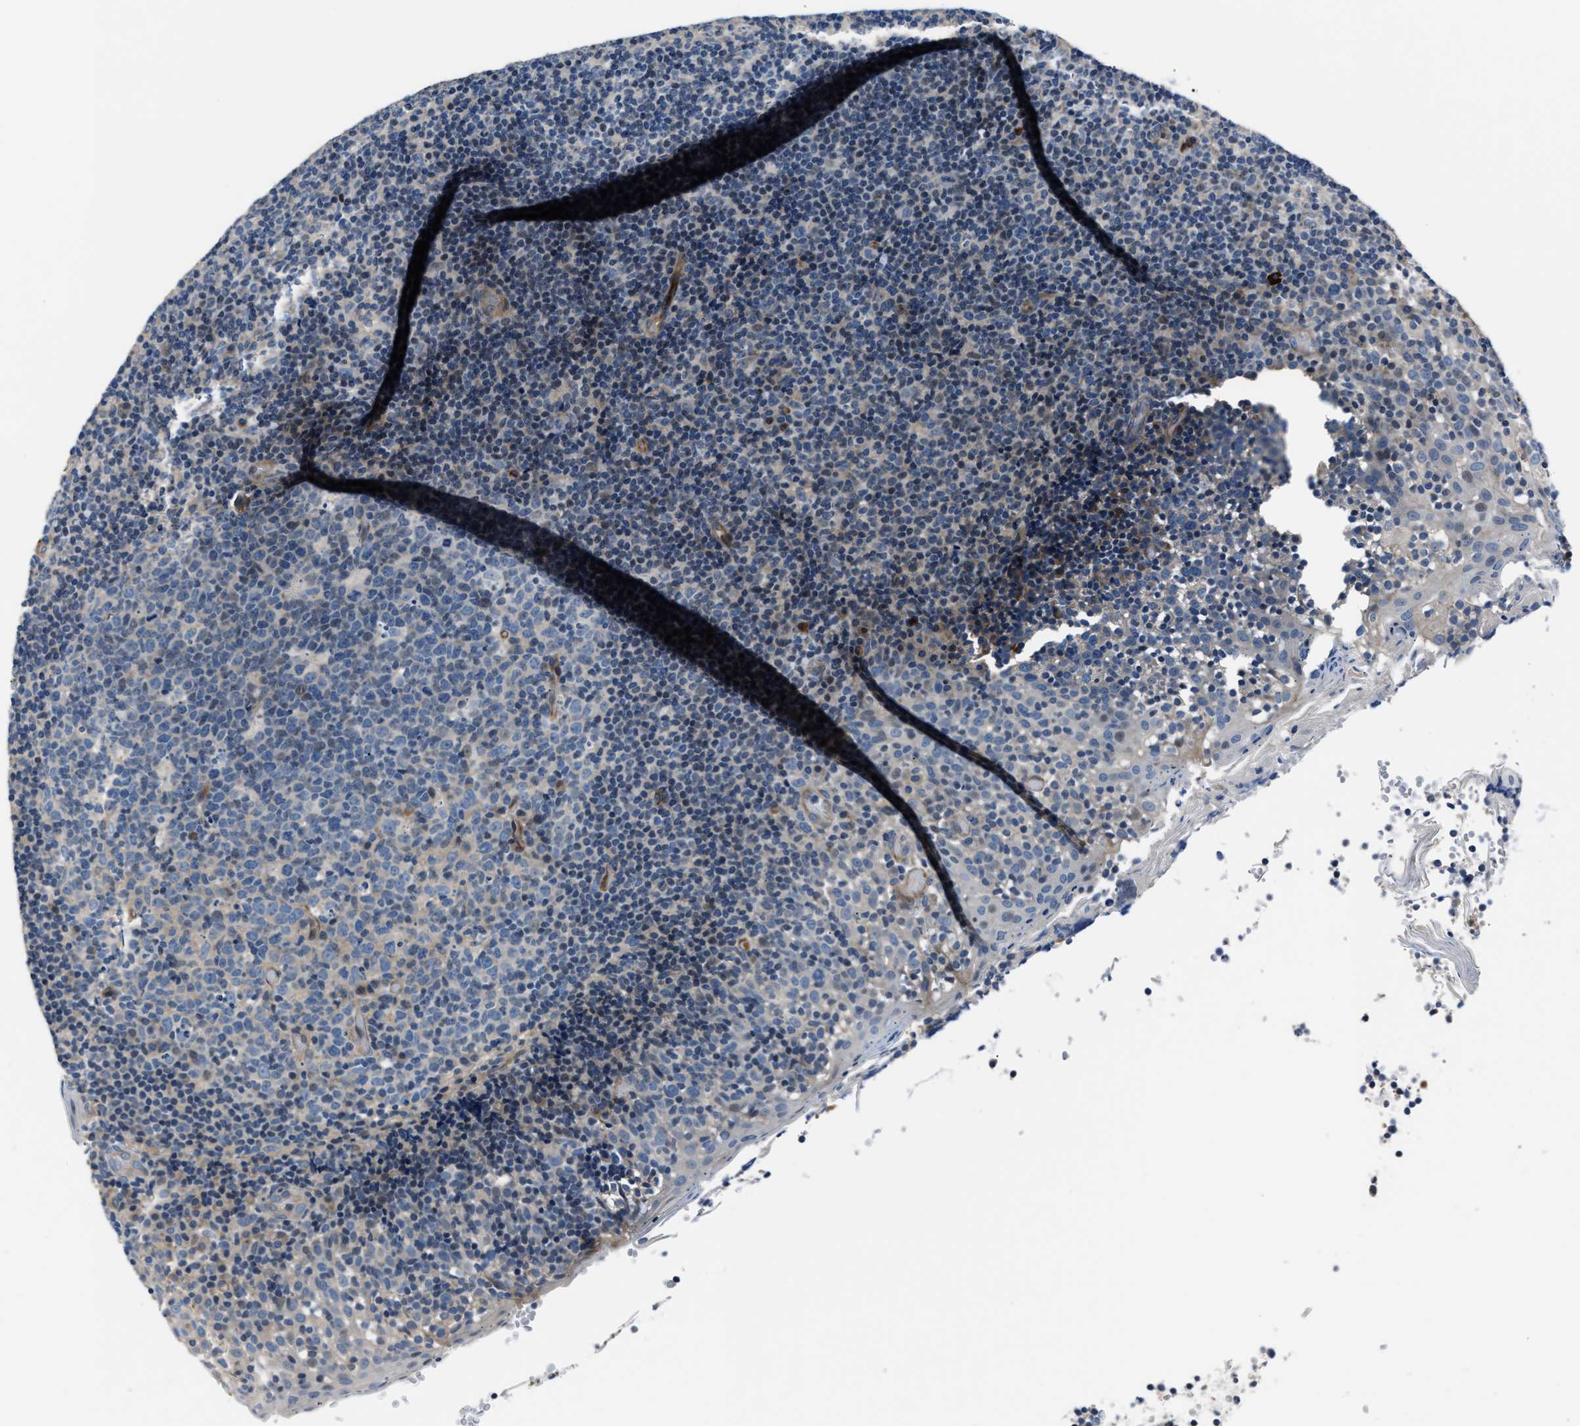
{"staining": {"intensity": "negative", "quantity": "none", "location": "none"}, "tissue": "tonsil", "cell_type": "Germinal center cells", "image_type": "normal", "snomed": [{"axis": "morphology", "description": "Normal tissue, NOS"}, {"axis": "topography", "description": "Tonsil"}], "caption": "The photomicrograph displays no significant staining in germinal center cells of tonsil. (DAB (3,3'-diaminobenzidine) IHC visualized using brightfield microscopy, high magnification).", "gene": "MPDZ", "patient": {"sex": "female", "age": 19}}